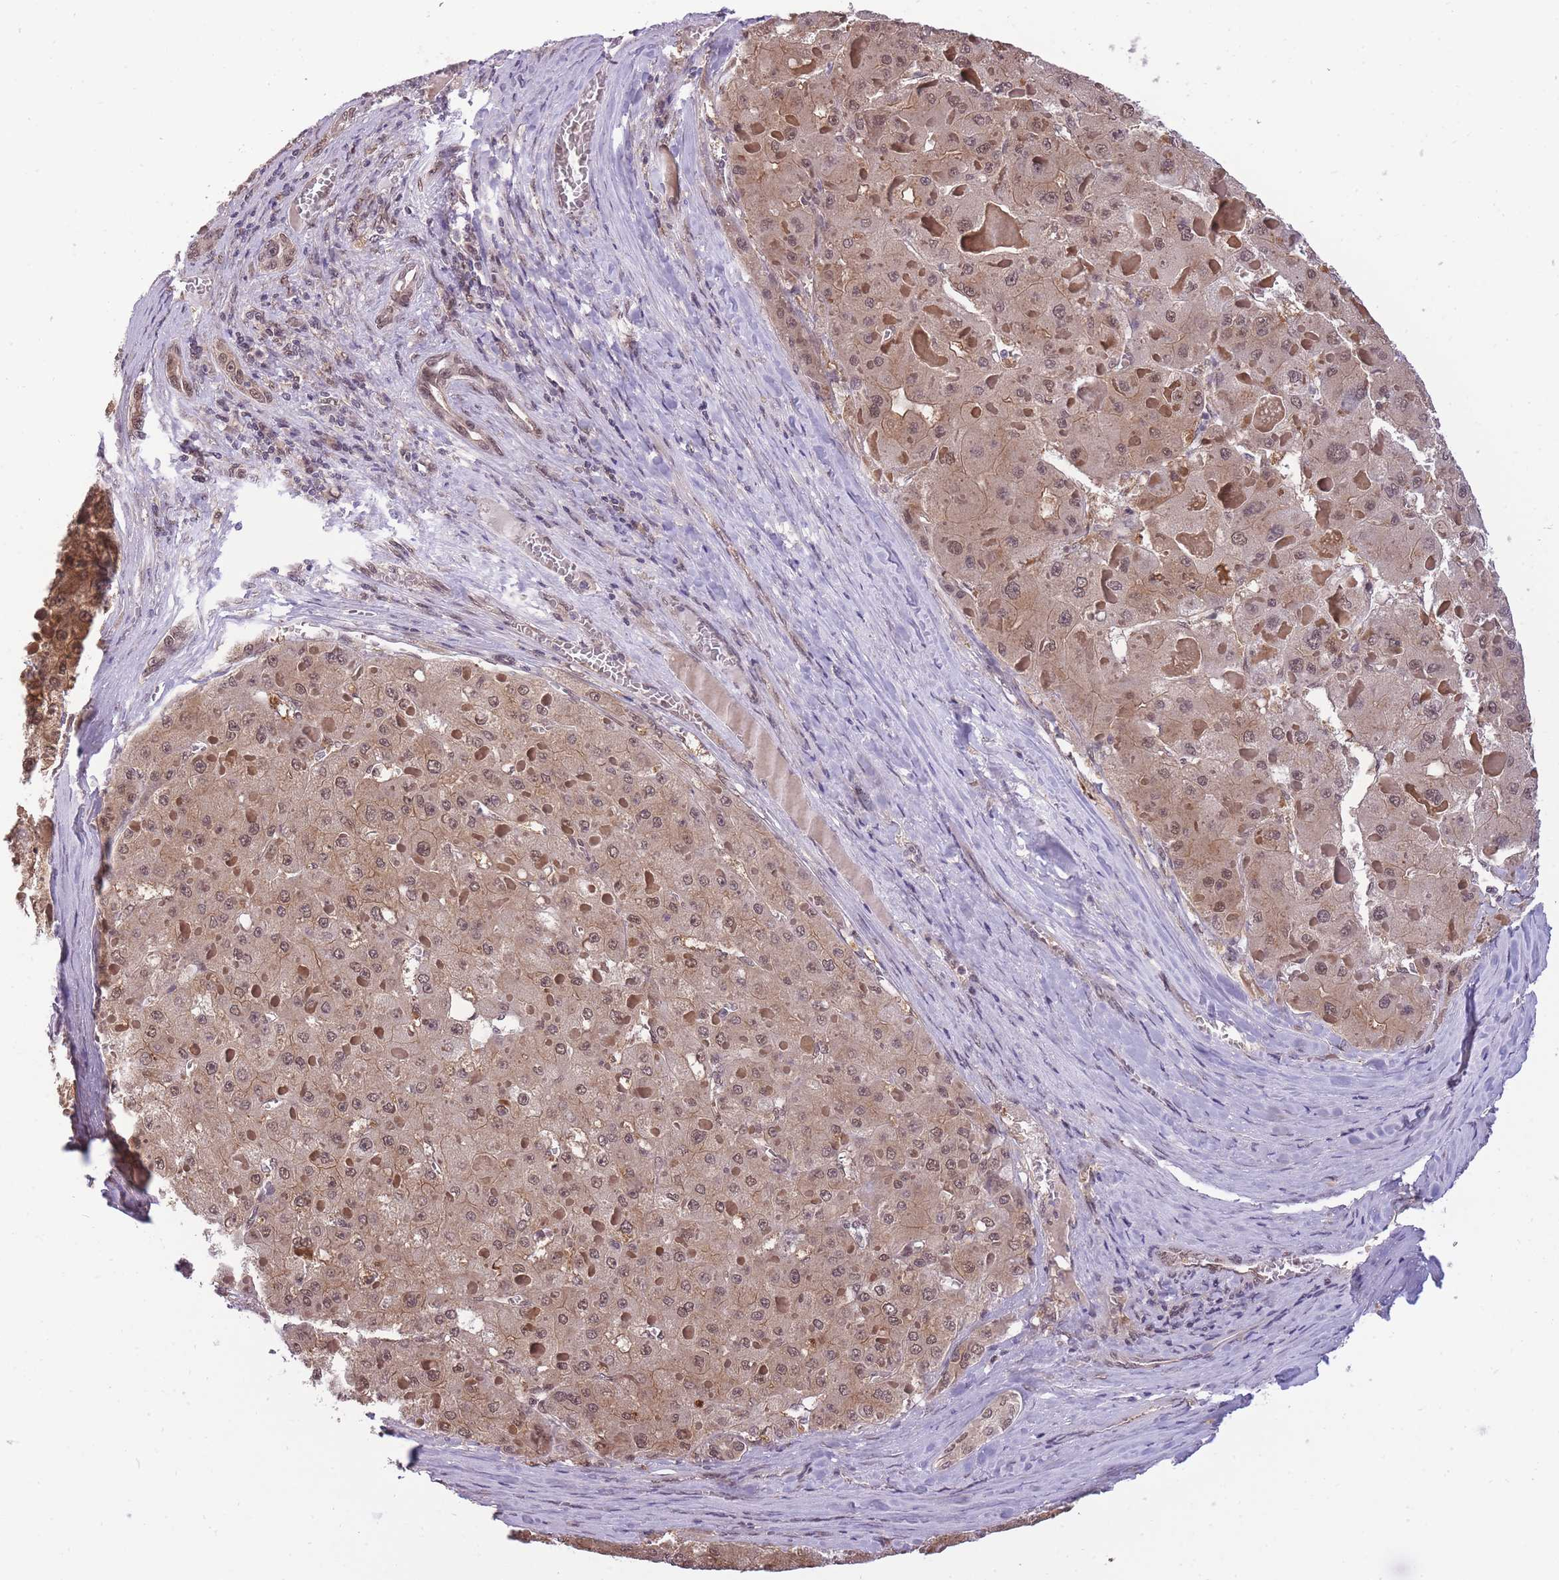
{"staining": {"intensity": "moderate", "quantity": ">75%", "location": "cytoplasmic/membranous,nuclear"}, "tissue": "liver cancer", "cell_type": "Tumor cells", "image_type": "cancer", "snomed": [{"axis": "morphology", "description": "Carcinoma, Hepatocellular, NOS"}, {"axis": "topography", "description": "Liver"}], "caption": "A photomicrograph showing moderate cytoplasmic/membranous and nuclear staining in approximately >75% of tumor cells in hepatocellular carcinoma (liver), as visualized by brown immunohistochemical staining.", "gene": "CDIP1", "patient": {"sex": "female", "age": 73}}